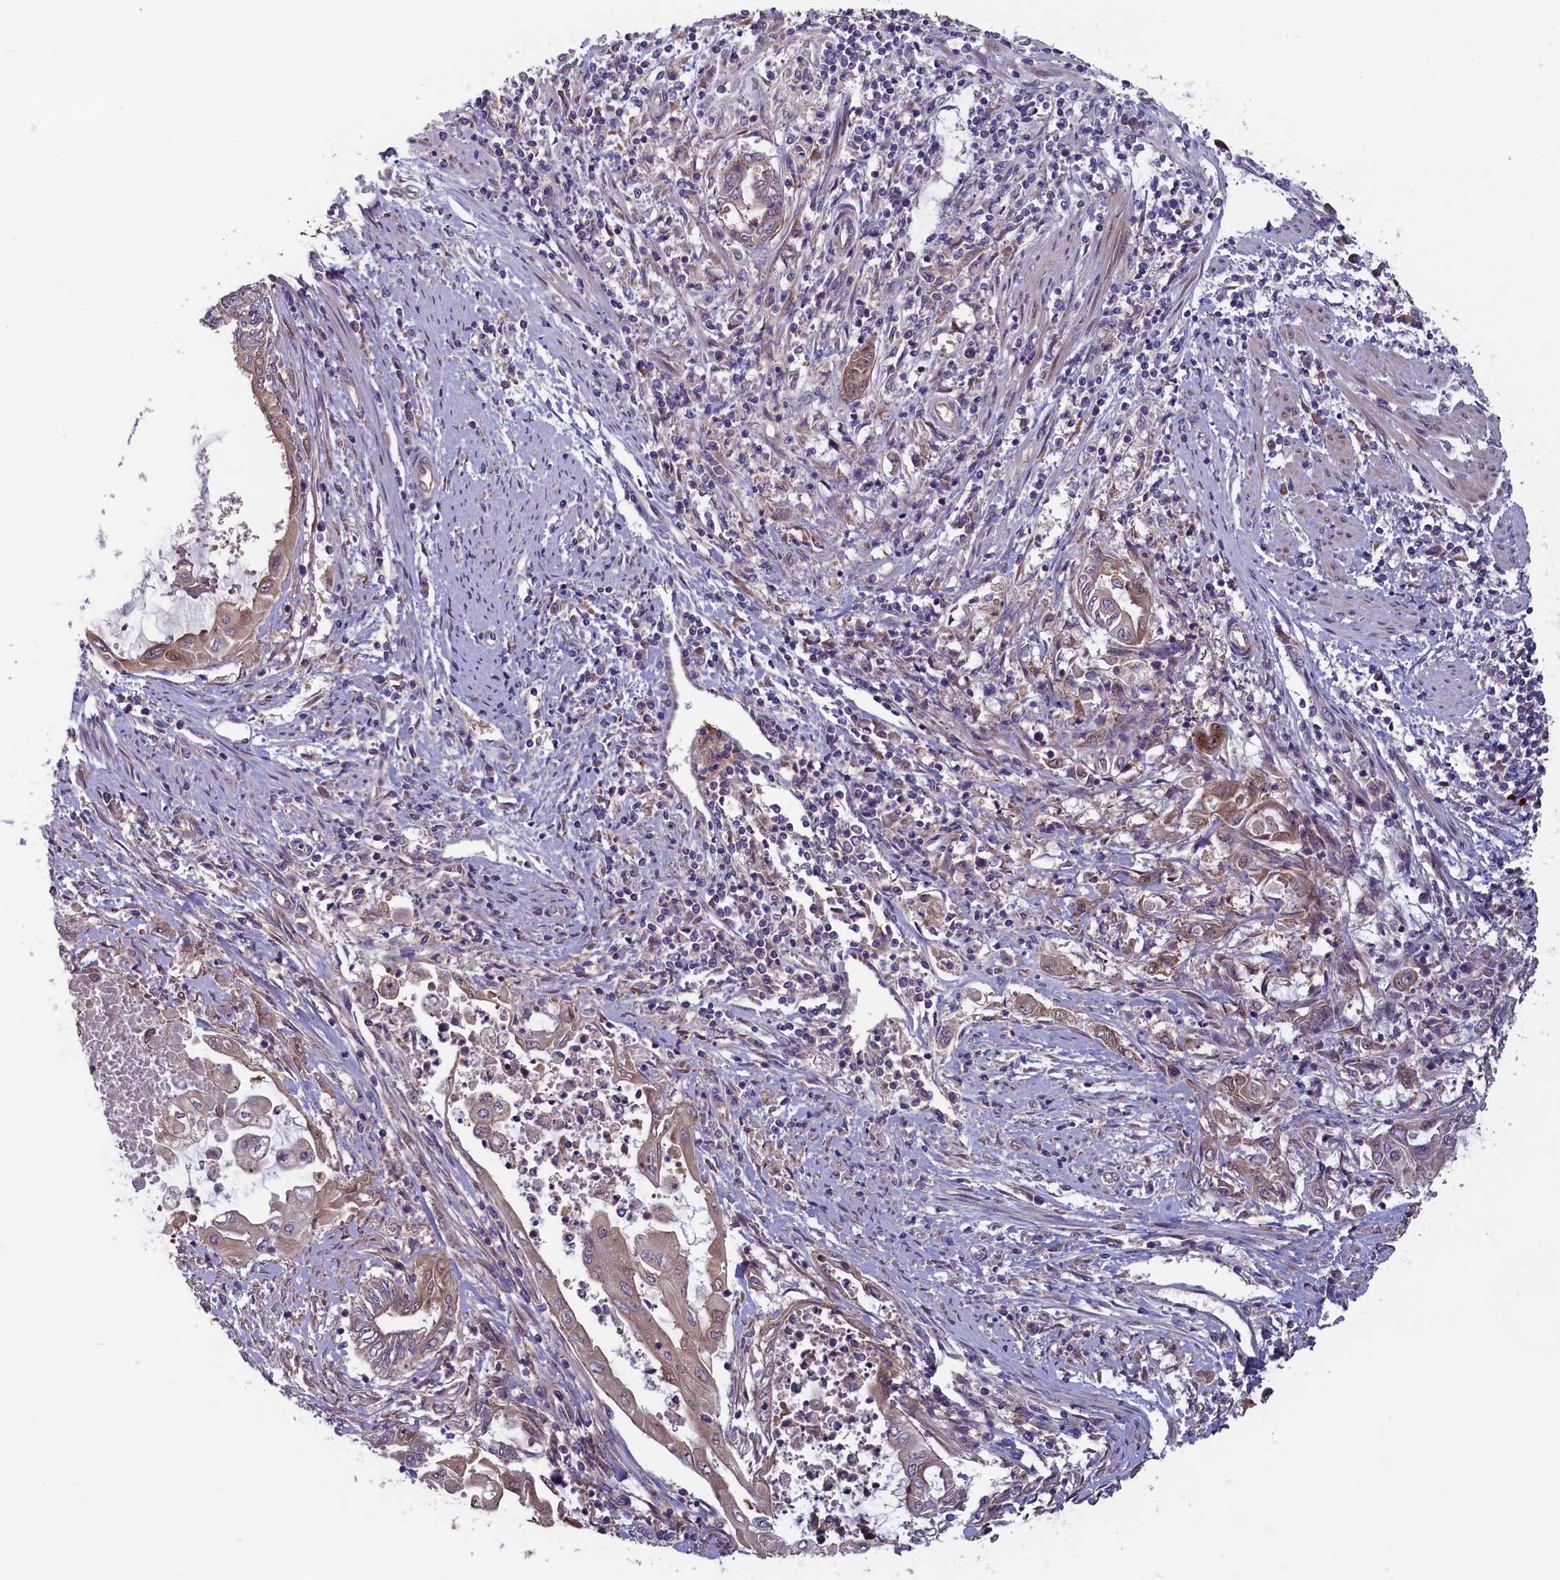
{"staining": {"intensity": "weak", "quantity": "25%-75%", "location": "cytoplasmic/membranous"}, "tissue": "endometrial cancer", "cell_type": "Tumor cells", "image_type": "cancer", "snomed": [{"axis": "morphology", "description": "Adenocarcinoma, NOS"}, {"axis": "topography", "description": "Uterus"}, {"axis": "topography", "description": "Endometrium"}], "caption": "About 25%-75% of tumor cells in human adenocarcinoma (endometrial) reveal weak cytoplasmic/membranous protein staining as visualized by brown immunohistochemical staining.", "gene": "CCDC9B", "patient": {"sex": "female", "age": 70}}